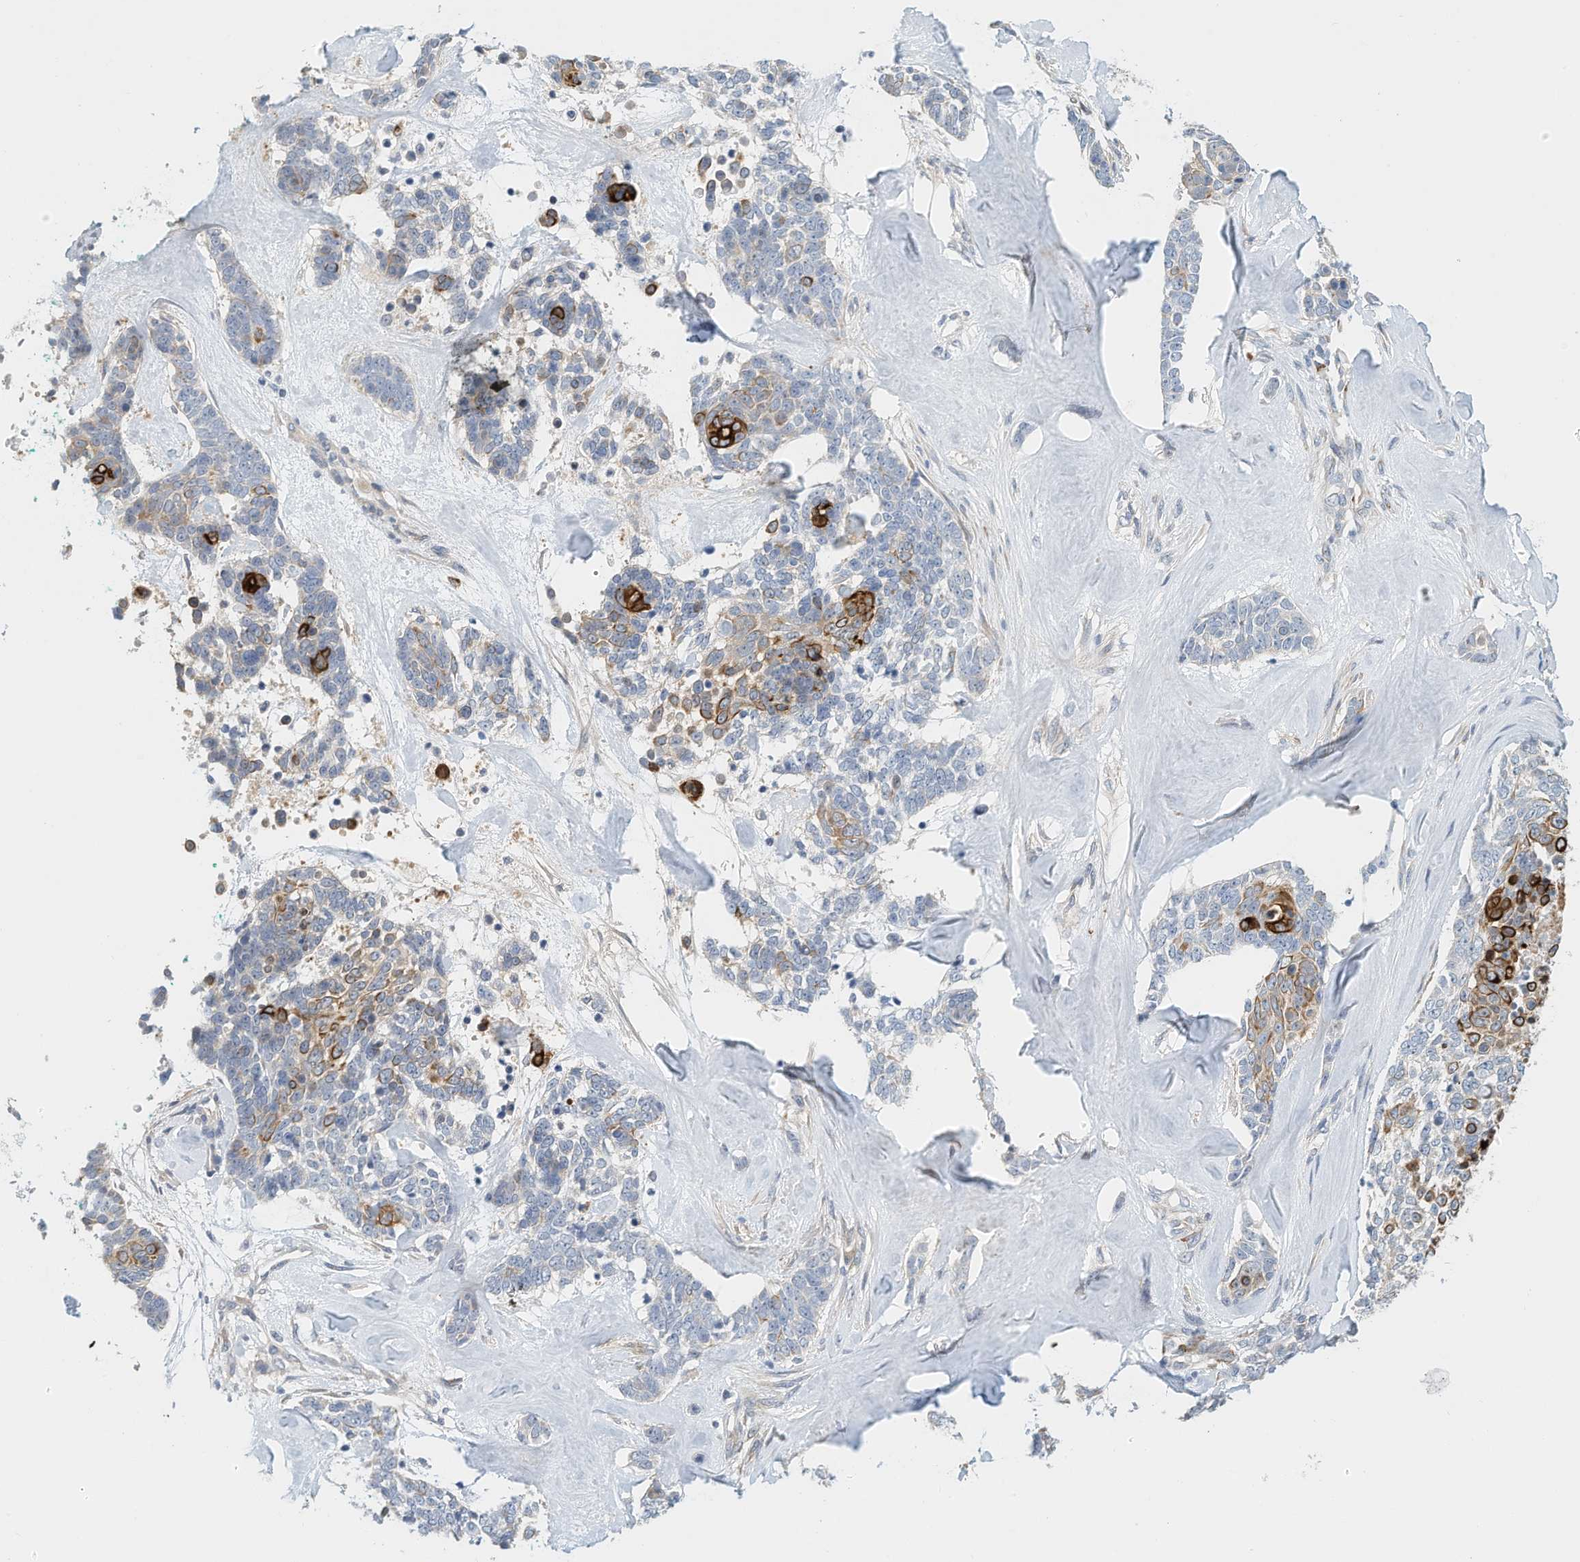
{"staining": {"intensity": "strong", "quantity": "<25%", "location": "cytoplasmic/membranous"}, "tissue": "skin cancer", "cell_type": "Tumor cells", "image_type": "cancer", "snomed": [{"axis": "morphology", "description": "Basal cell carcinoma"}, {"axis": "topography", "description": "Skin"}], "caption": "Protein analysis of skin cancer tissue reveals strong cytoplasmic/membranous staining in about <25% of tumor cells. The staining is performed using DAB brown chromogen to label protein expression. The nuclei are counter-stained blue using hematoxylin.", "gene": "ARHGAP28", "patient": {"sex": "female", "age": 81}}